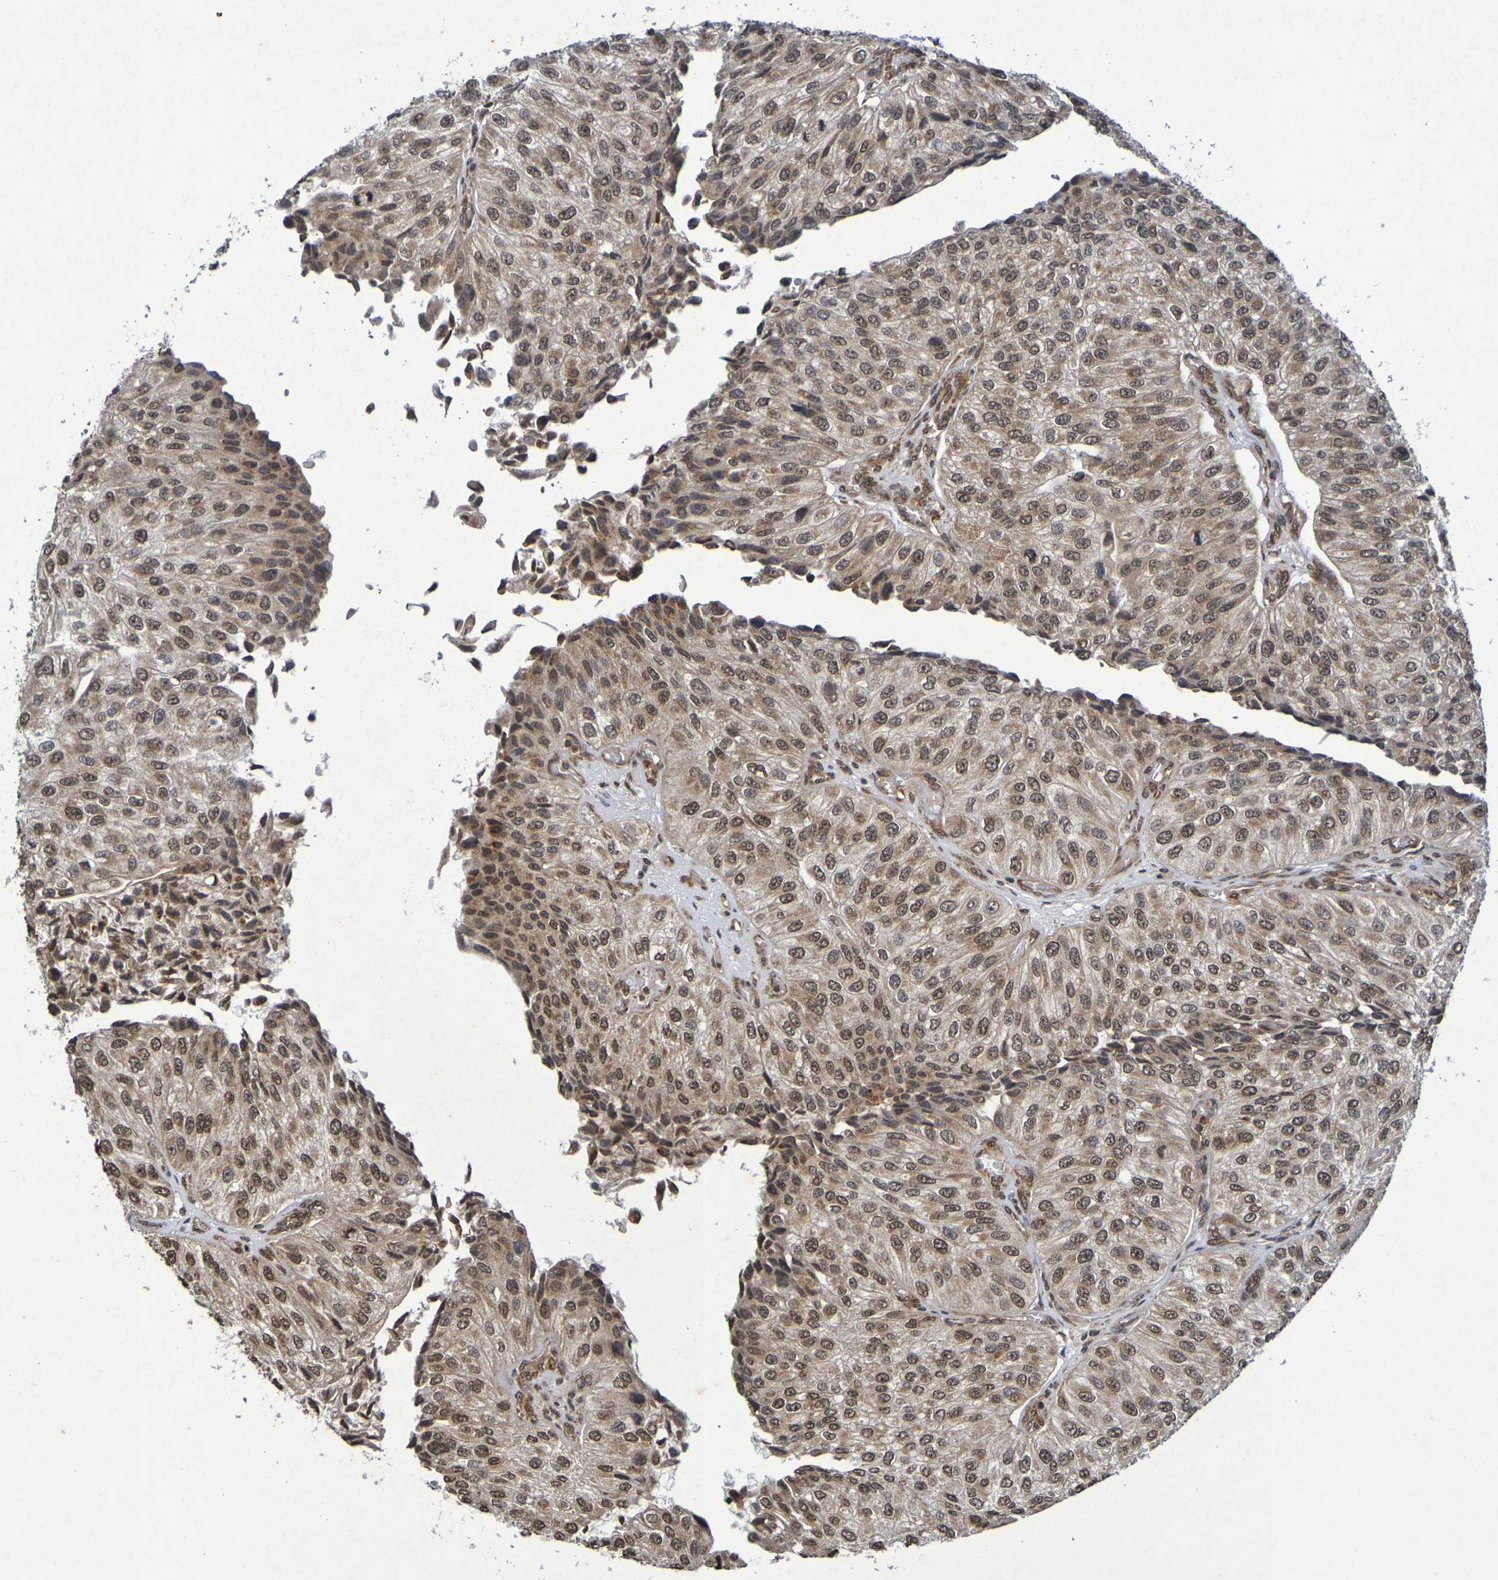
{"staining": {"intensity": "moderate", "quantity": ">75%", "location": "cytoplasmic/membranous,nuclear"}, "tissue": "urothelial cancer", "cell_type": "Tumor cells", "image_type": "cancer", "snomed": [{"axis": "morphology", "description": "Urothelial carcinoma, High grade"}, {"axis": "topography", "description": "Kidney"}, {"axis": "topography", "description": "Urinary bladder"}], "caption": "Immunohistochemistry (IHC) image of neoplastic tissue: high-grade urothelial carcinoma stained using immunohistochemistry shows medium levels of moderate protein expression localized specifically in the cytoplasmic/membranous and nuclear of tumor cells, appearing as a cytoplasmic/membranous and nuclear brown color.", "gene": "GUCY1A2", "patient": {"sex": "male", "age": 77}}